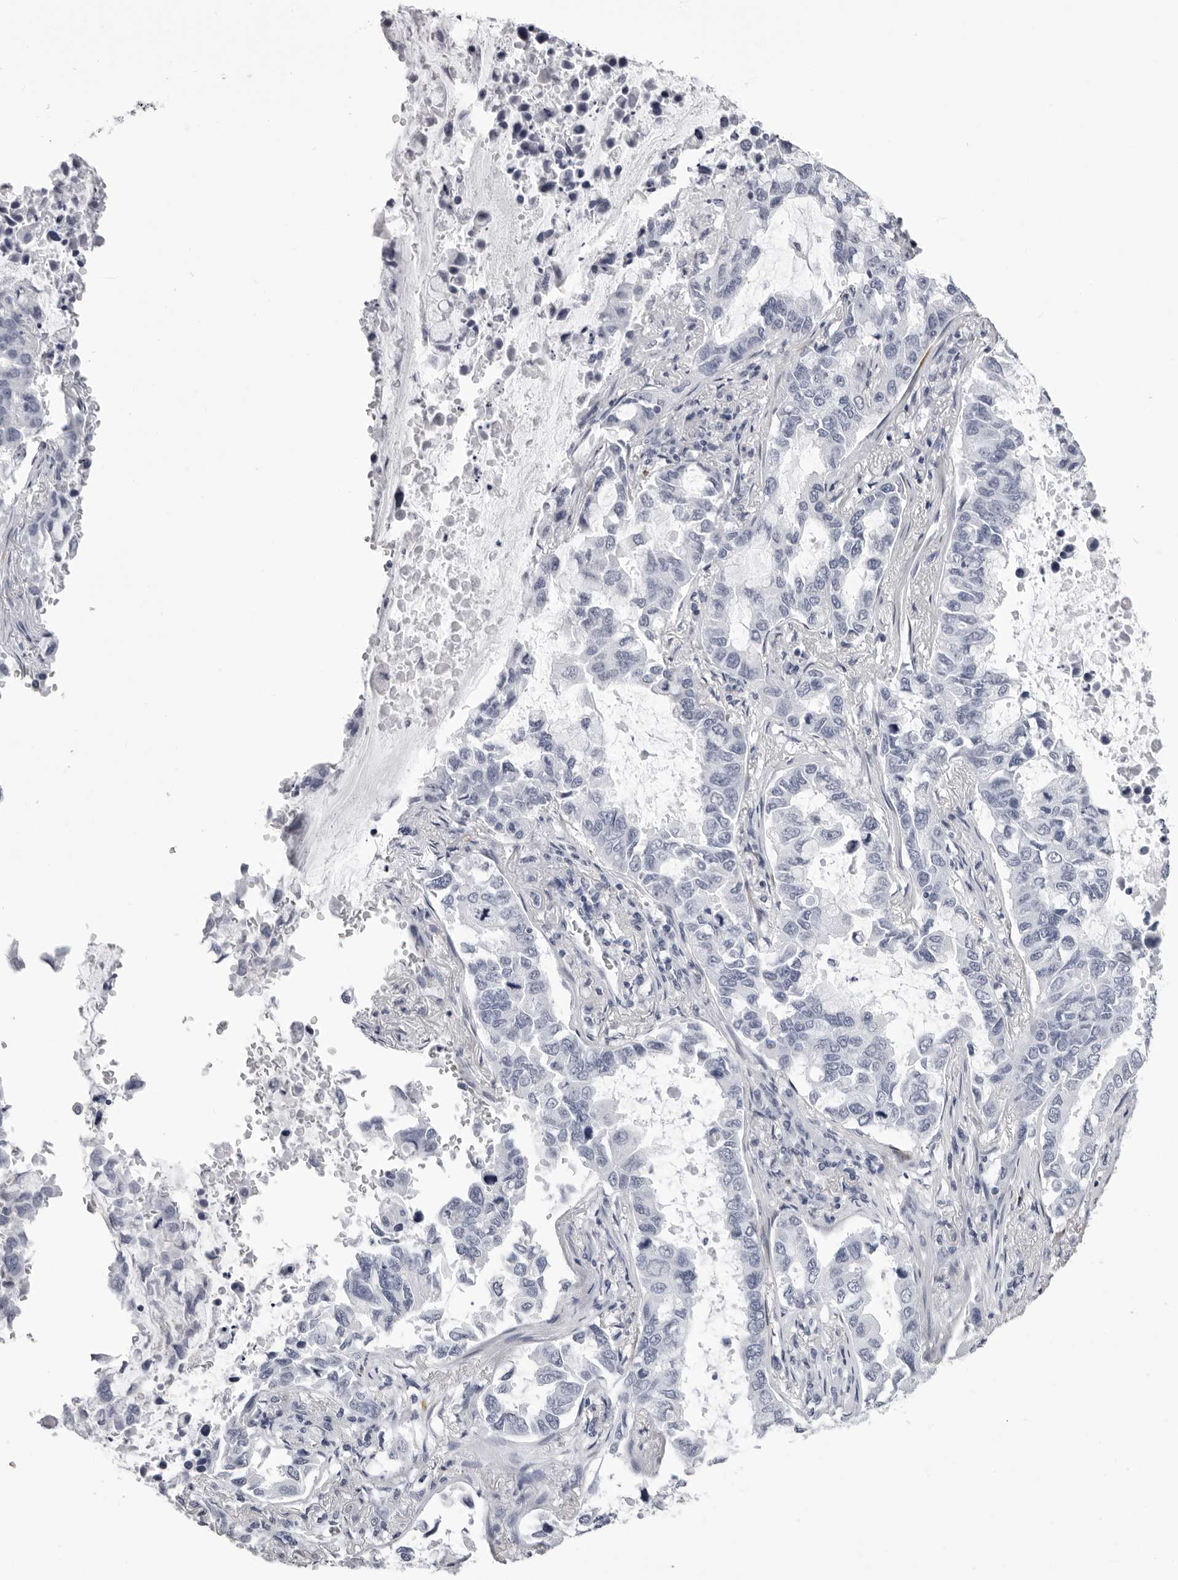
{"staining": {"intensity": "negative", "quantity": "none", "location": "none"}, "tissue": "lung cancer", "cell_type": "Tumor cells", "image_type": "cancer", "snomed": [{"axis": "morphology", "description": "Adenocarcinoma, NOS"}, {"axis": "topography", "description": "Lung"}], "caption": "Immunohistochemistry (IHC) of human lung cancer (adenocarcinoma) reveals no expression in tumor cells.", "gene": "CST1", "patient": {"sex": "male", "age": 64}}